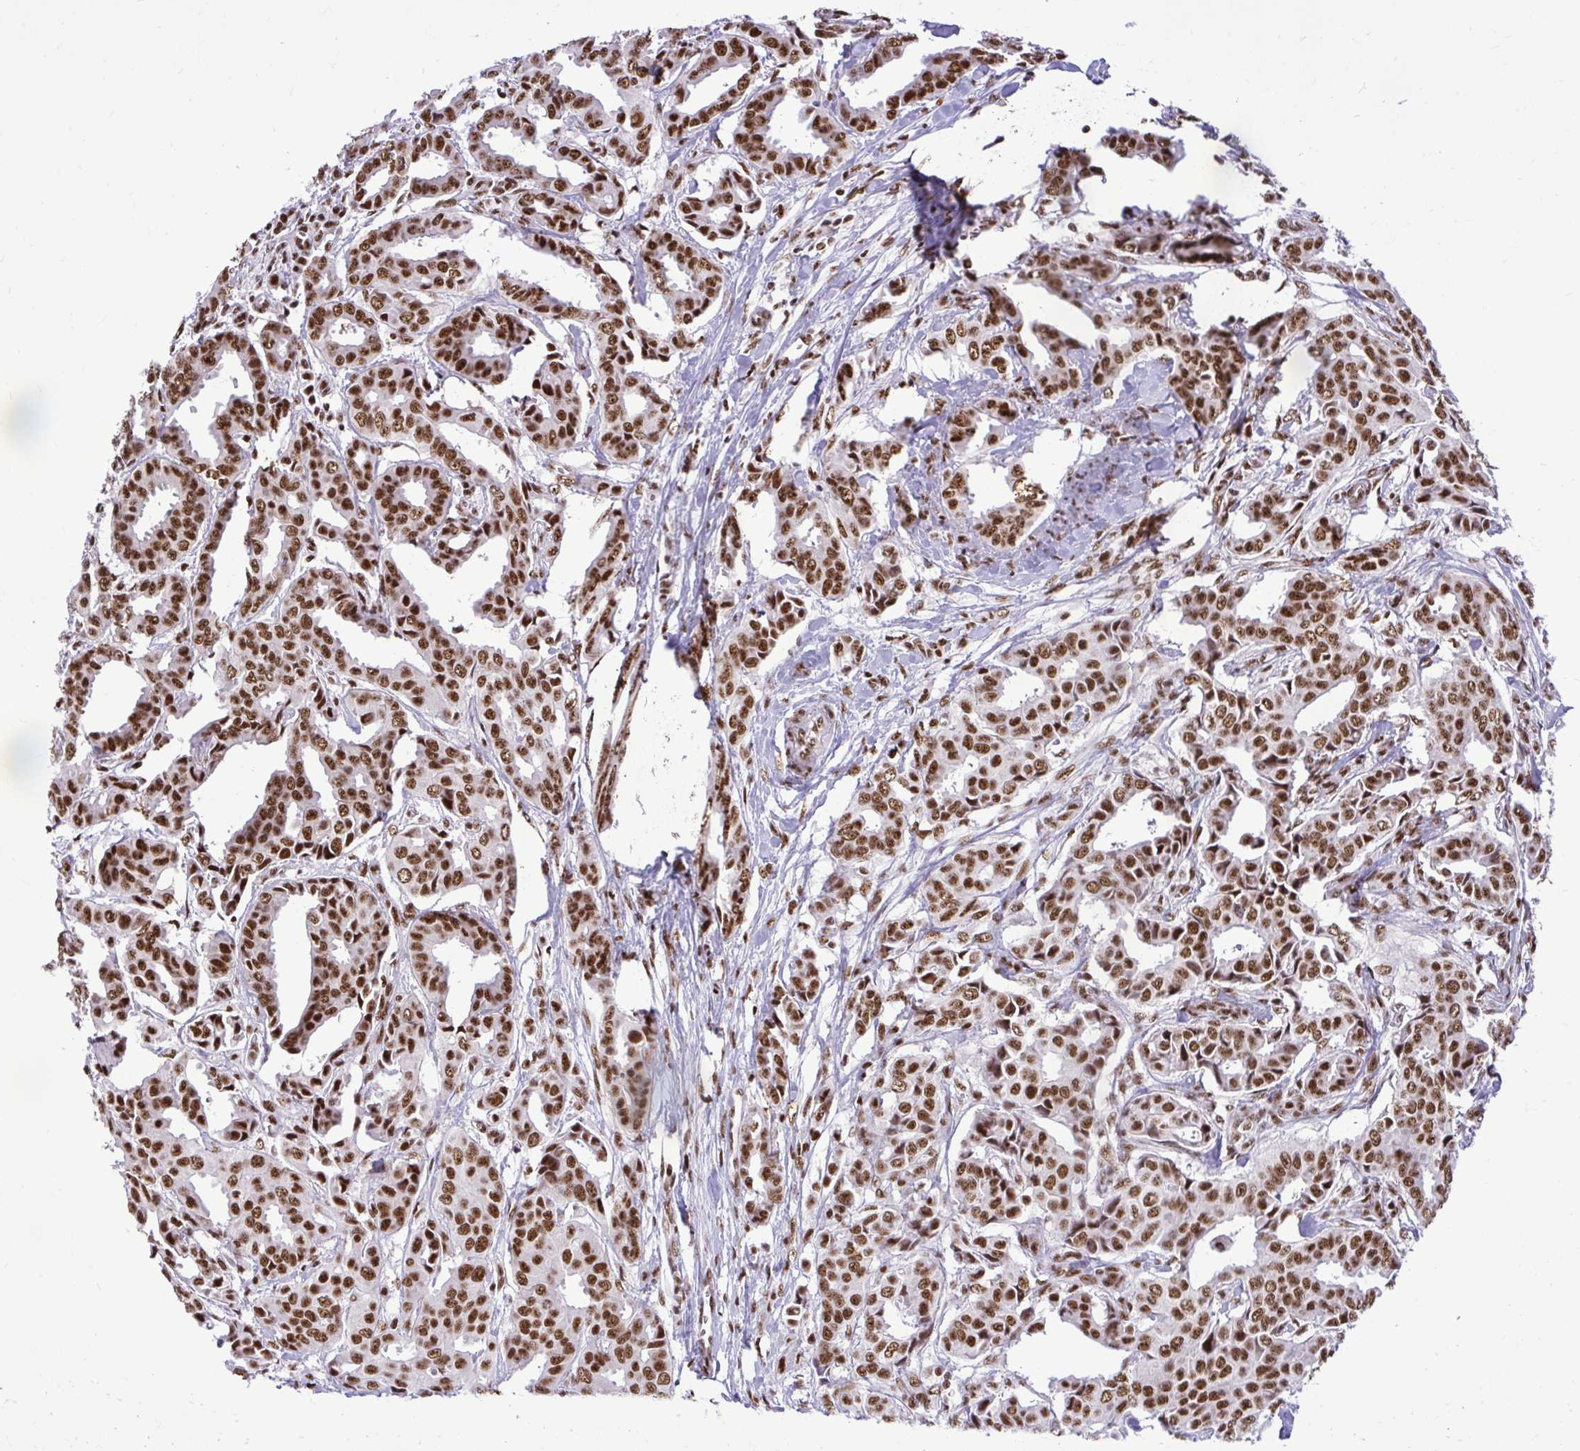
{"staining": {"intensity": "moderate", "quantity": ">75%", "location": "nuclear"}, "tissue": "breast cancer", "cell_type": "Tumor cells", "image_type": "cancer", "snomed": [{"axis": "morphology", "description": "Duct carcinoma"}, {"axis": "topography", "description": "Breast"}], "caption": "Protein analysis of breast cancer tissue reveals moderate nuclear expression in about >75% of tumor cells.", "gene": "PRPF19", "patient": {"sex": "female", "age": 45}}